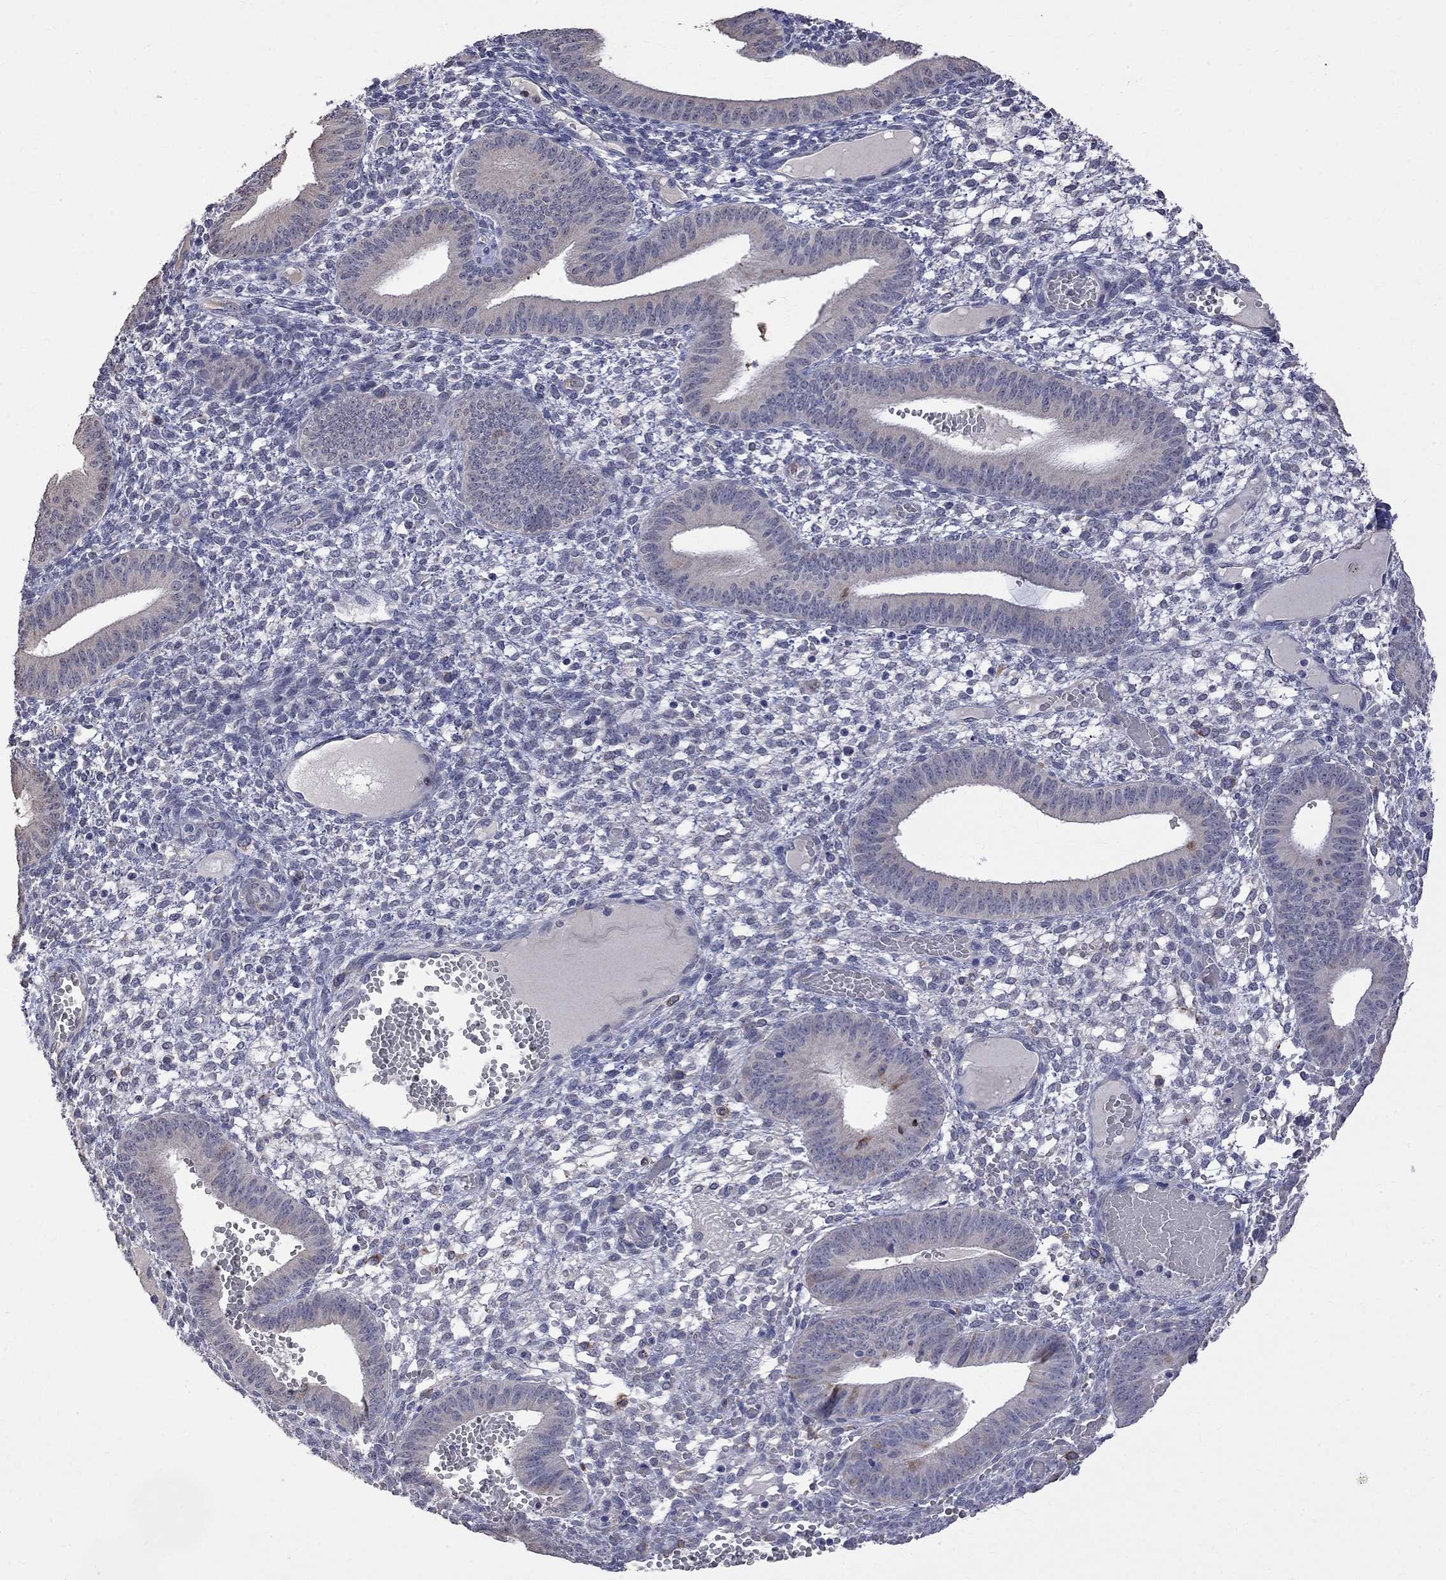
{"staining": {"intensity": "negative", "quantity": "none", "location": "none"}, "tissue": "endometrium", "cell_type": "Cells in endometrial stroma", "image_type": "normal", "snomed": [{"axis": "morphology", "description": "Normal tissue, NOS"}, {"axis": "topography", "description": "Endometrium"}], "caption": "Immunohistochemistry image of normal endometrium stained for a protein (brown), which displays no positivity in cells in endometrial stroma.", "gene": "CKAP2", "patient": {"sex": "female", "age": 42}}